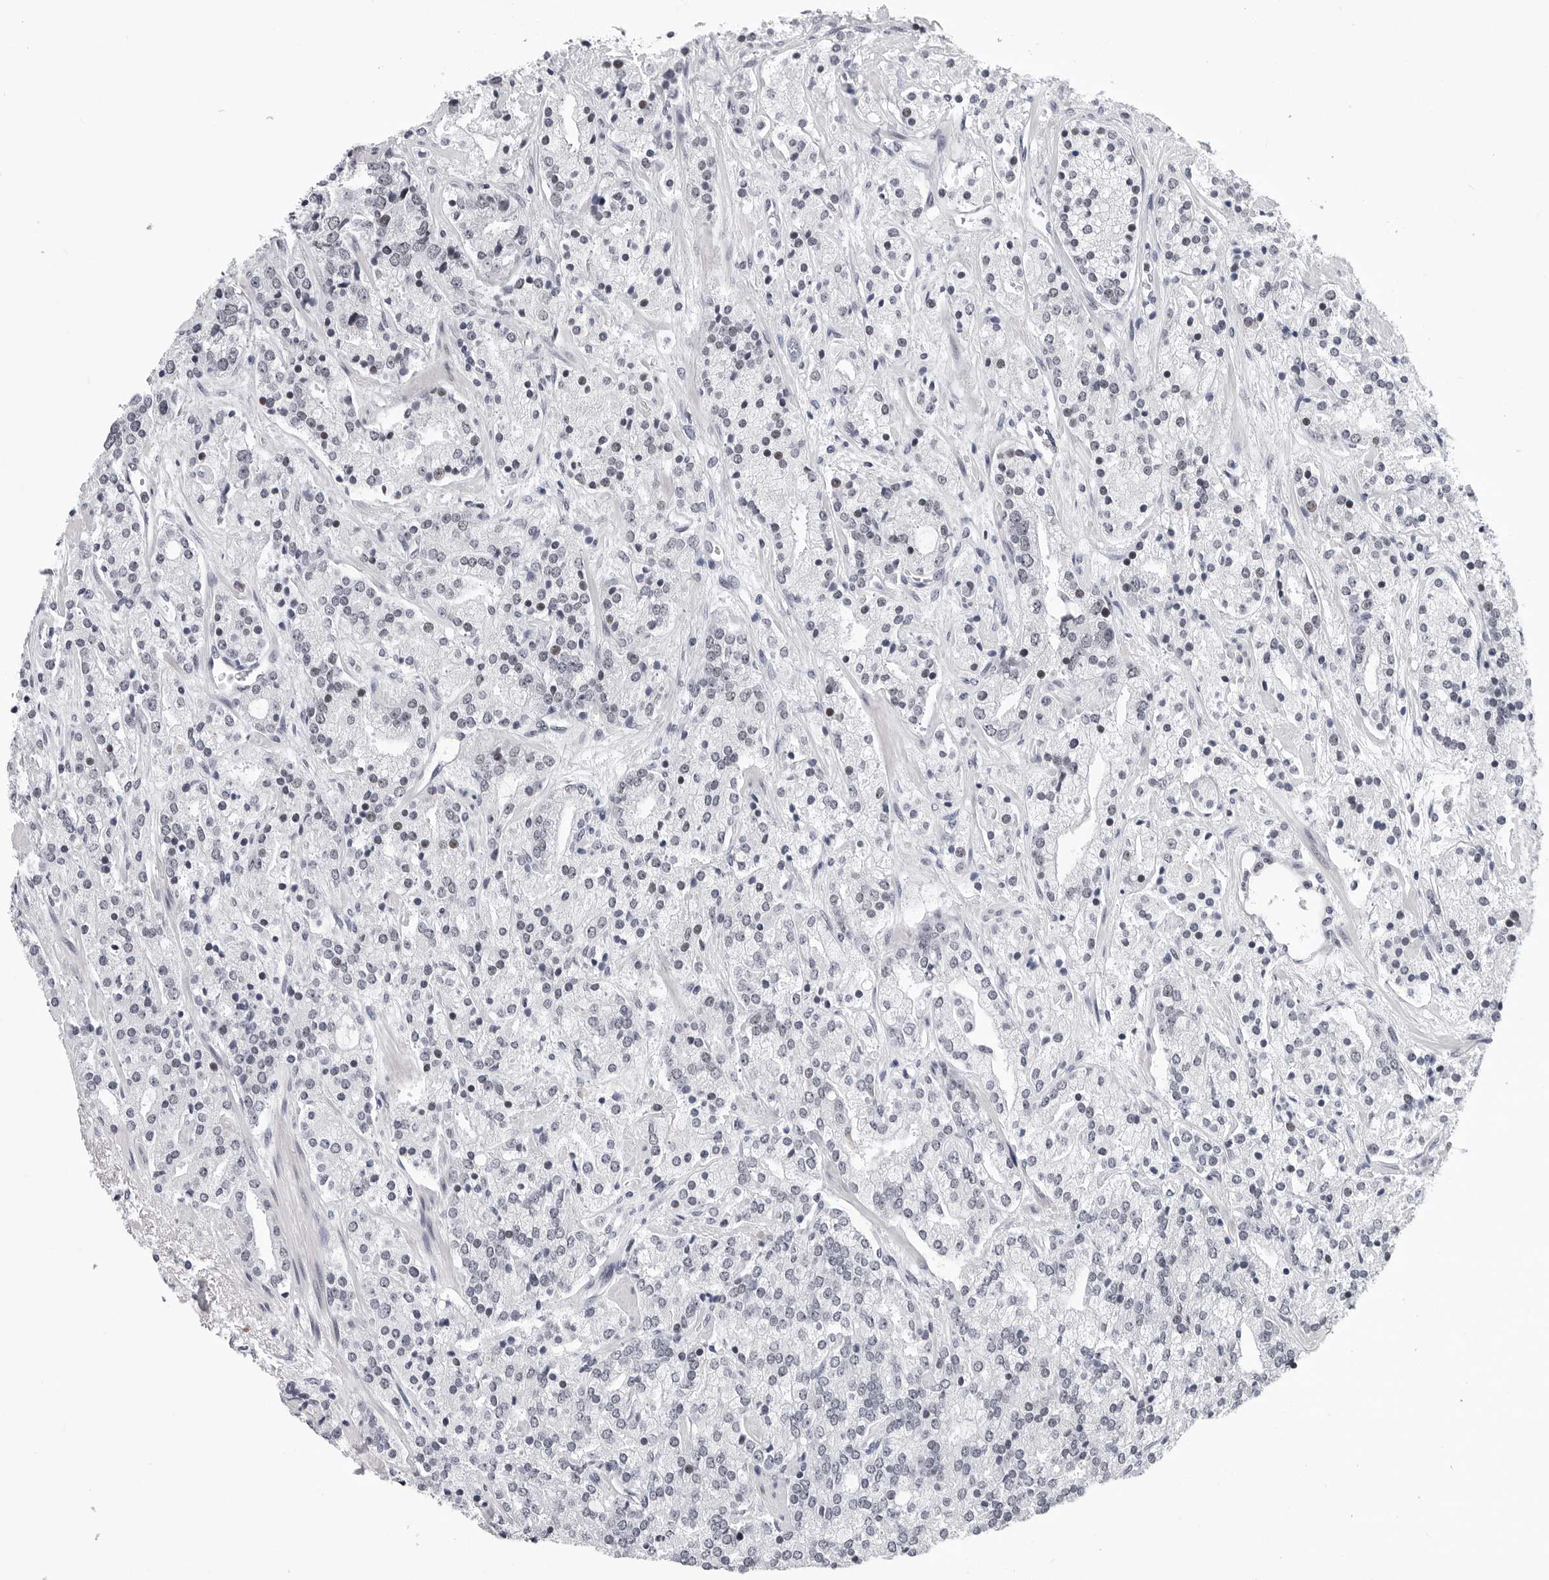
{"staining": {"intensity": "negative", "quantity": "none", "location": "none"}, "tissue": "prostate cancer", "cell_type": "Tumor cells", "image_type": "cancer", "snomed": [{"axis": "morphology", "description": "Adenocarcinoma, High grade"}, {"axis": "topography", "description": "Prostate"}], "caption": "This is an IHC image of adenocarcinoma (high-grade) (prostate). There is no staining in tumor cells.", "gene": "SF3B4", "patient": {"sex": "male", "age": 71}}